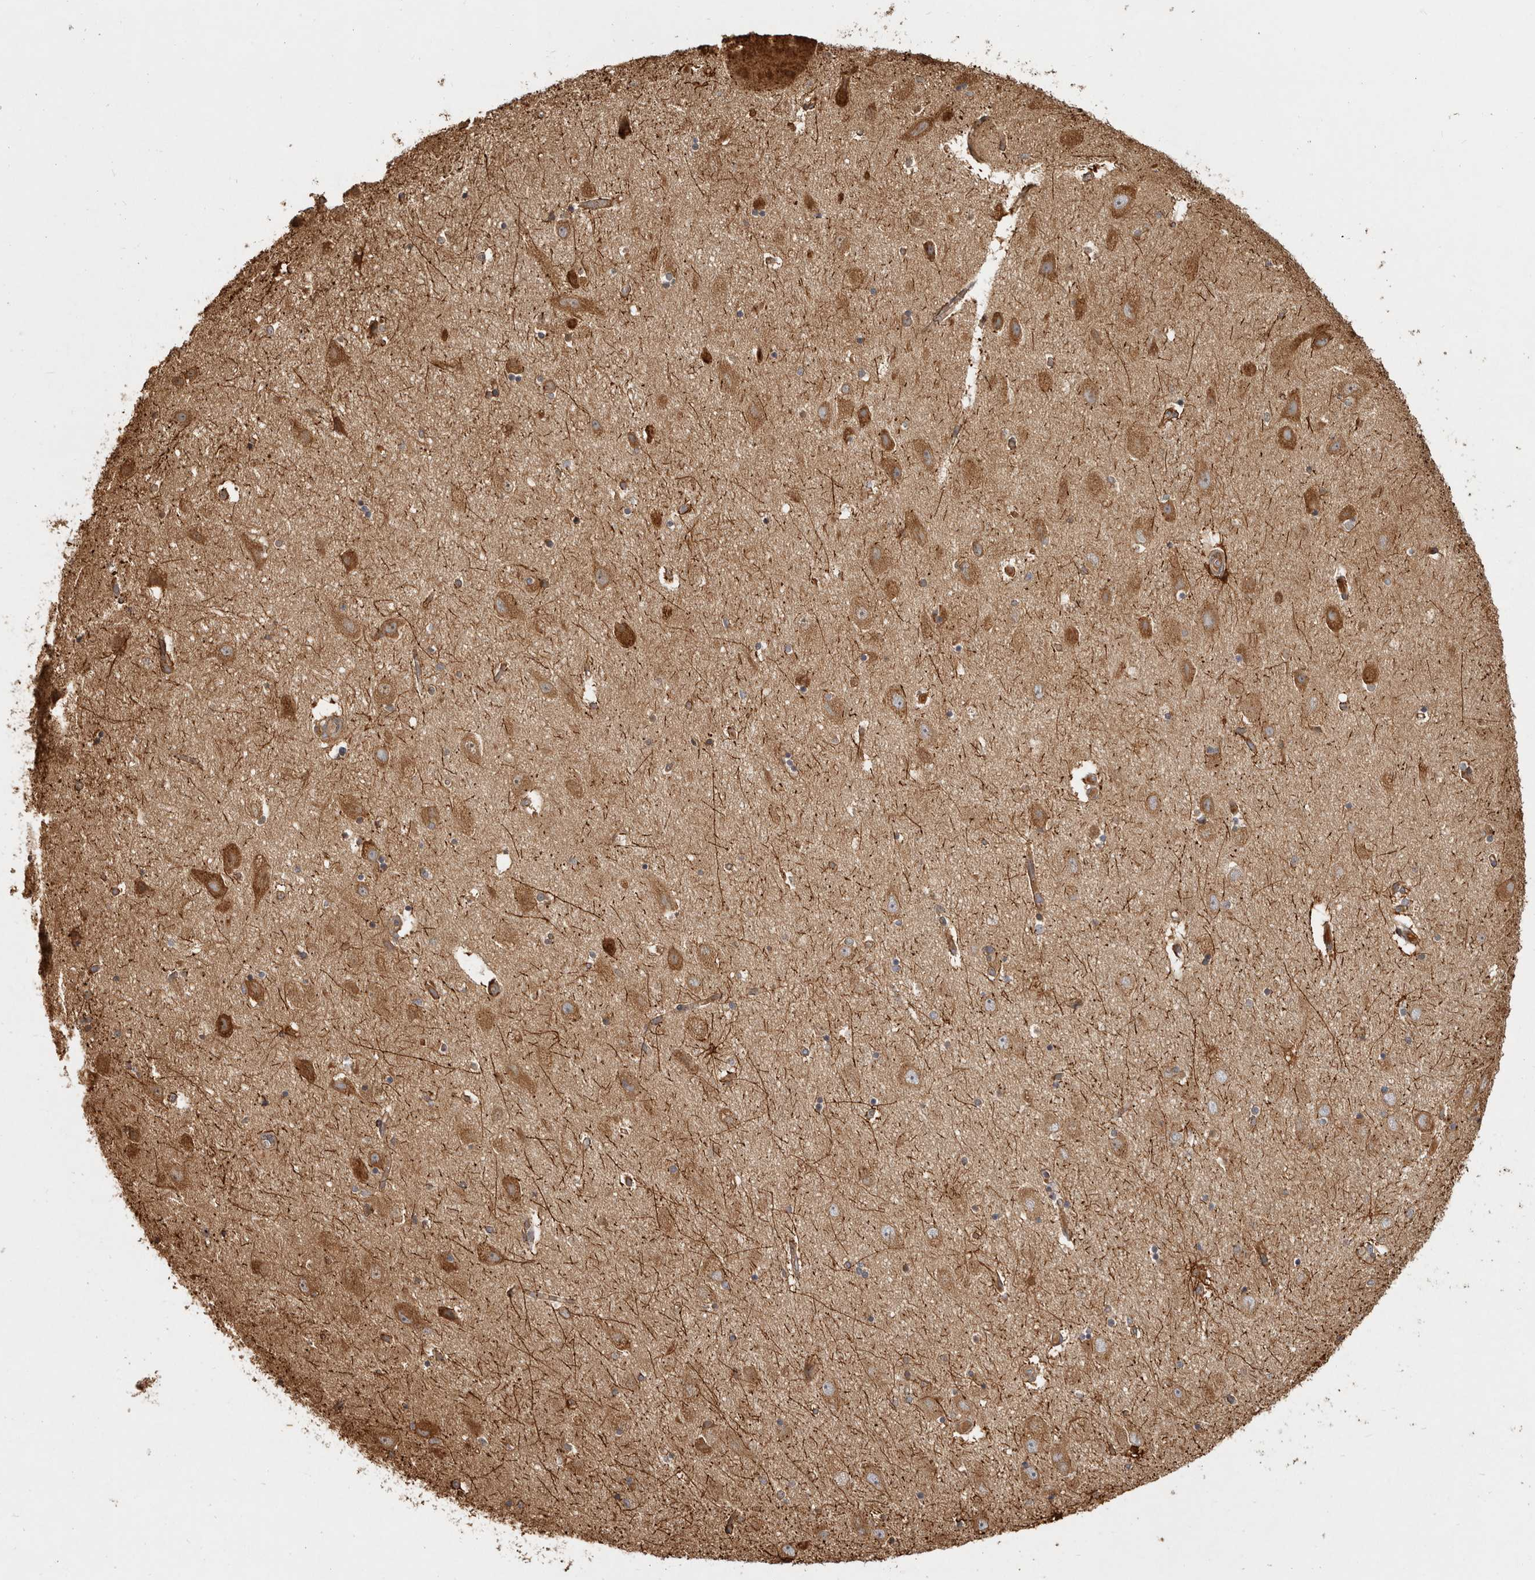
{"staining": {"intensity": "strong", "quantity": "25%-75%", "location": "cytoplasmic/membranous"}, "tissue": "hippocampus", "cell_type": "Glial cells", "image_type": "normal", "snomed": [{"axis": "morphology", "description": "Normal tissue, NOS"}, {"axis": "topography", "description": "Hippocampus"}], "caption": "Immunohistochemistry histopathology image of unremarkable hippocampus: human hippocampus stained using immunohistochemistry (IHC) displays high levels of strong protein expression localized specifically in the cytoplasmic/membranous of glial cells, appearing as a cytoplasmic/membranous brown color.", "gene": "CAMSAP2", "patient": {"sex": "female", "age": 54}}